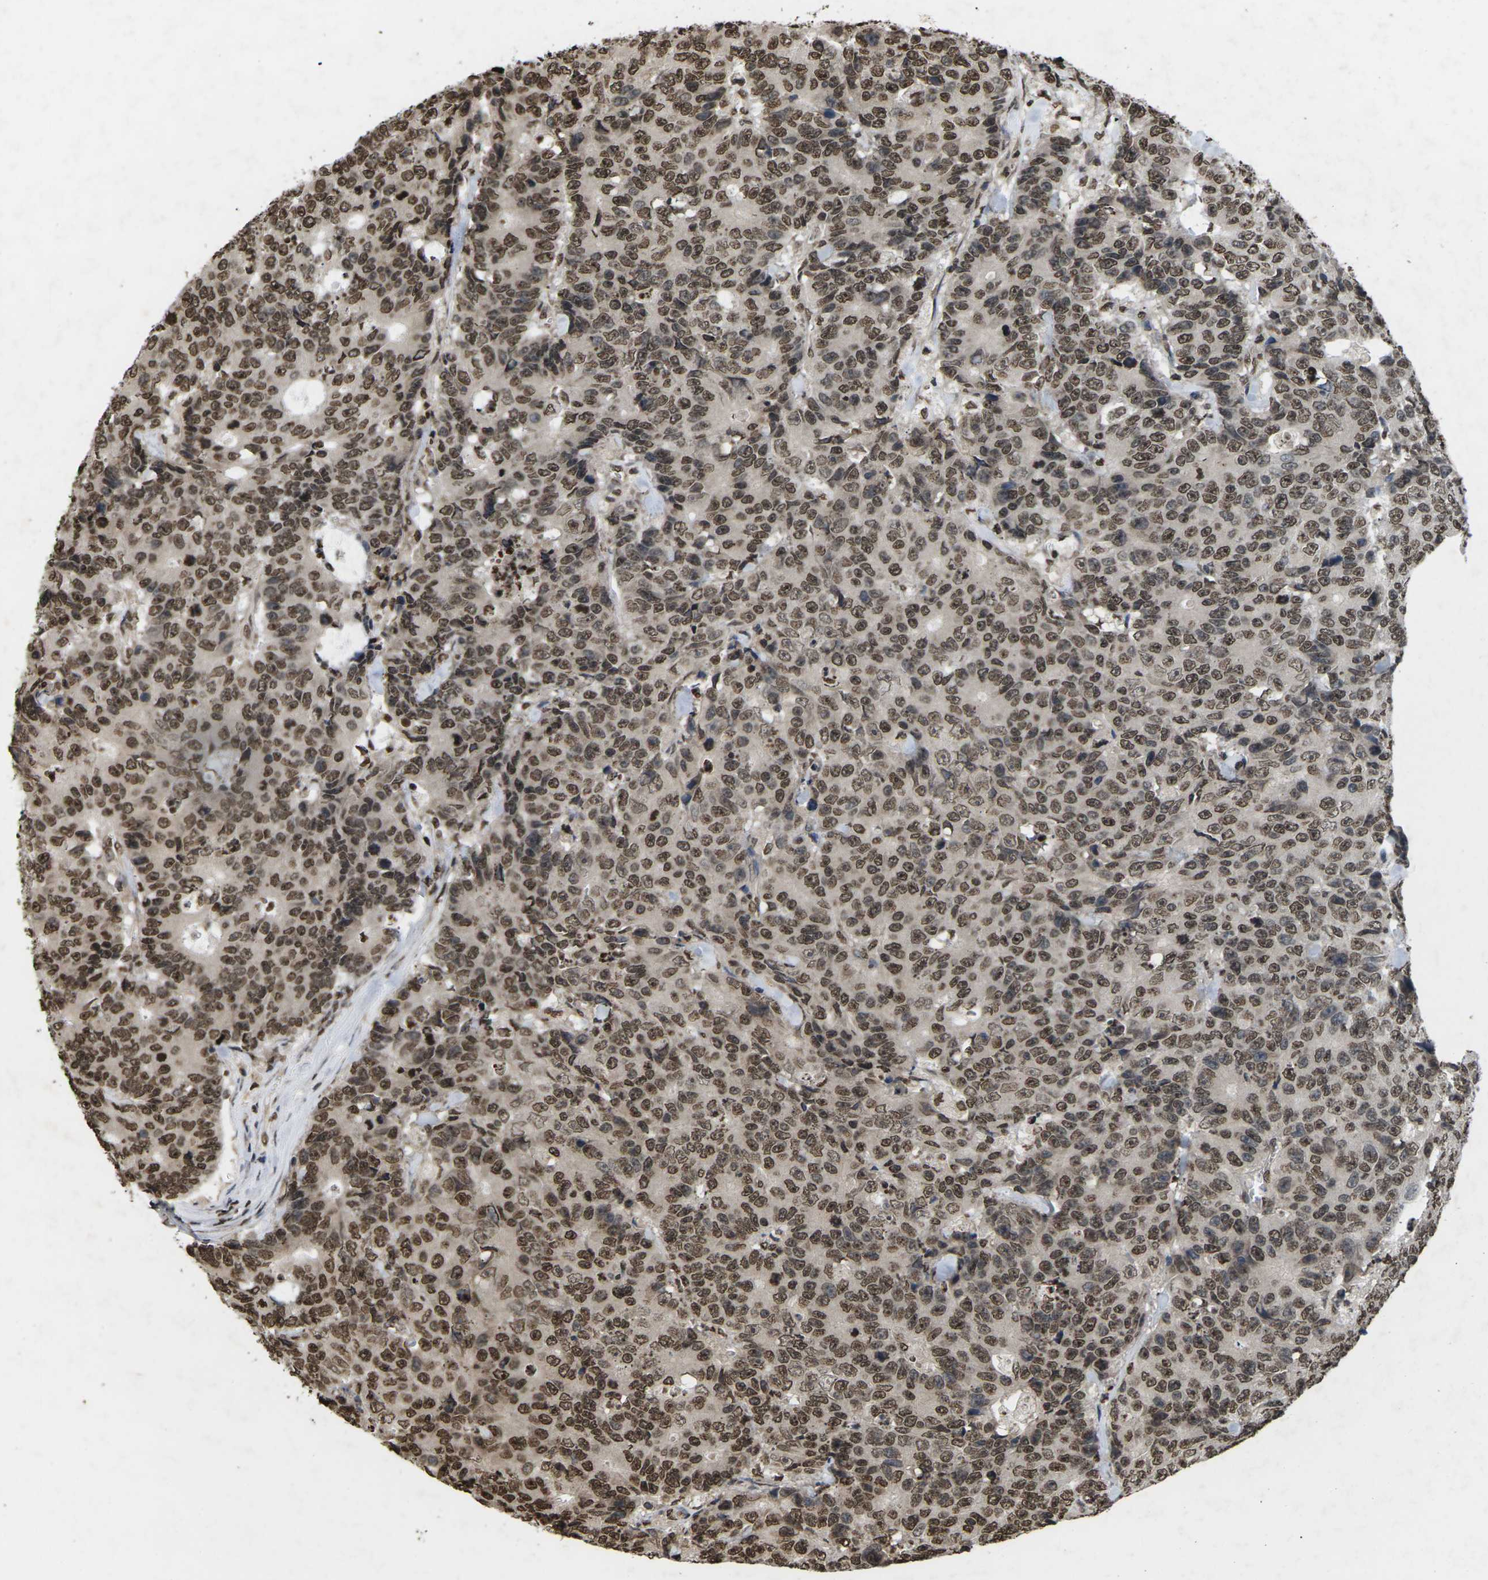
{"staining": {"intensity": "moderate", "quantity": ">75%", "location": "nuclear"}, "tissue": "colorectal cancer", "cell_type": "Tumor cells", "image_type": "cancer", "snomed": [{"axis": "morphology", "description": "Adenocarcinoma, NOS"}, {"axis": "topography", "description": "Colon"}], "caption": "Adenocarcinoma (colorectal) stained for a protein (brown) exhibits moderate nuclear positive expression in approximately >75% of tumor cells.", "gene": "EMSY", "patient": {"sex": "female", "age": 86}}